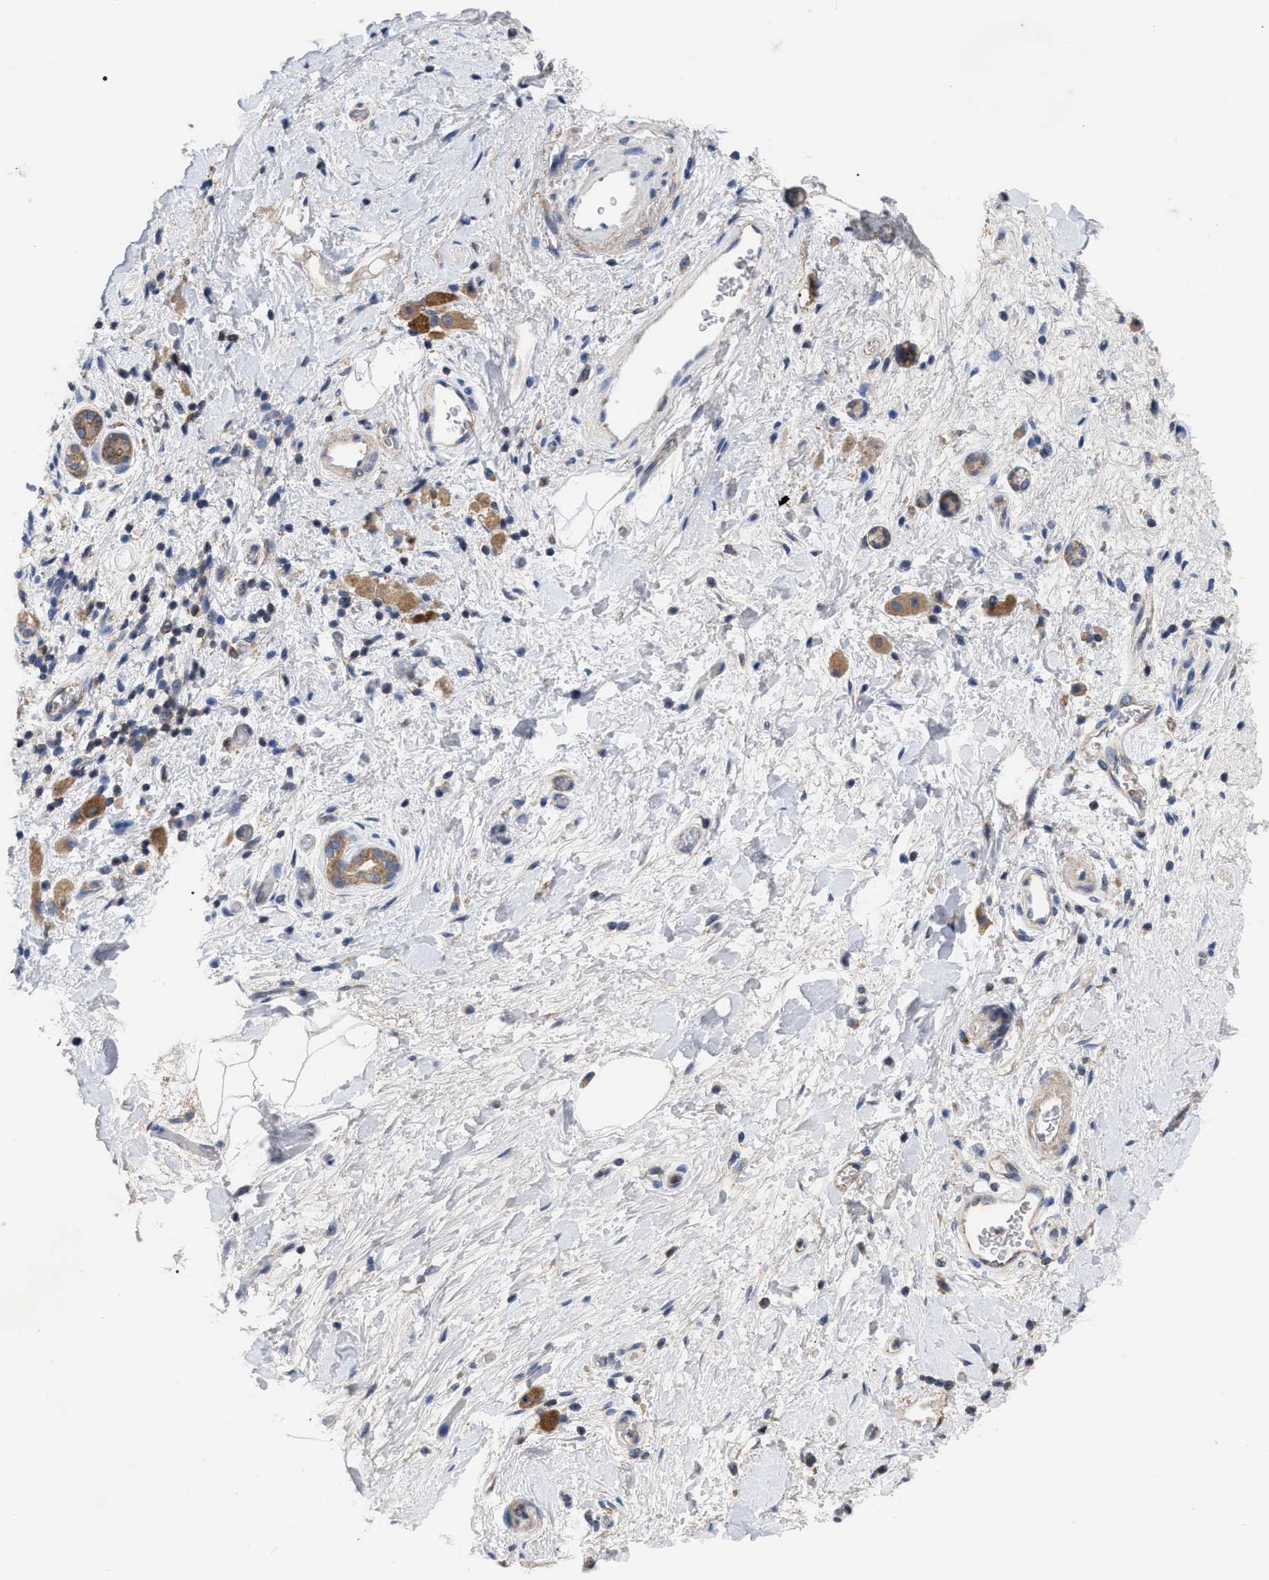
{"staining": {"intensity": "moderate", "quantity": ">75%", "location": "cytoplasmic/membranous"}, "tissue": "pancreatic cancer", "cell_type": "Tumor cells", "image_type": "cancer", "snomed": [{"axis": "morphology", "description": "Adenocarcinoma, NOS"}, {"axis": "topography", "description": "Pancreas"}], "caption": "A histopathology image of pancreatic adenocarcinoma stained for a protein demonstrates moderate cytoplasmic/membranous brown staining in tumor cells. (Stains: DAB in brown, nuclei in blue, Microscopy: brightfield microscopy at high magnification).", "gene": "TCP1", "patient": {"sex": "male", "age": 55}}